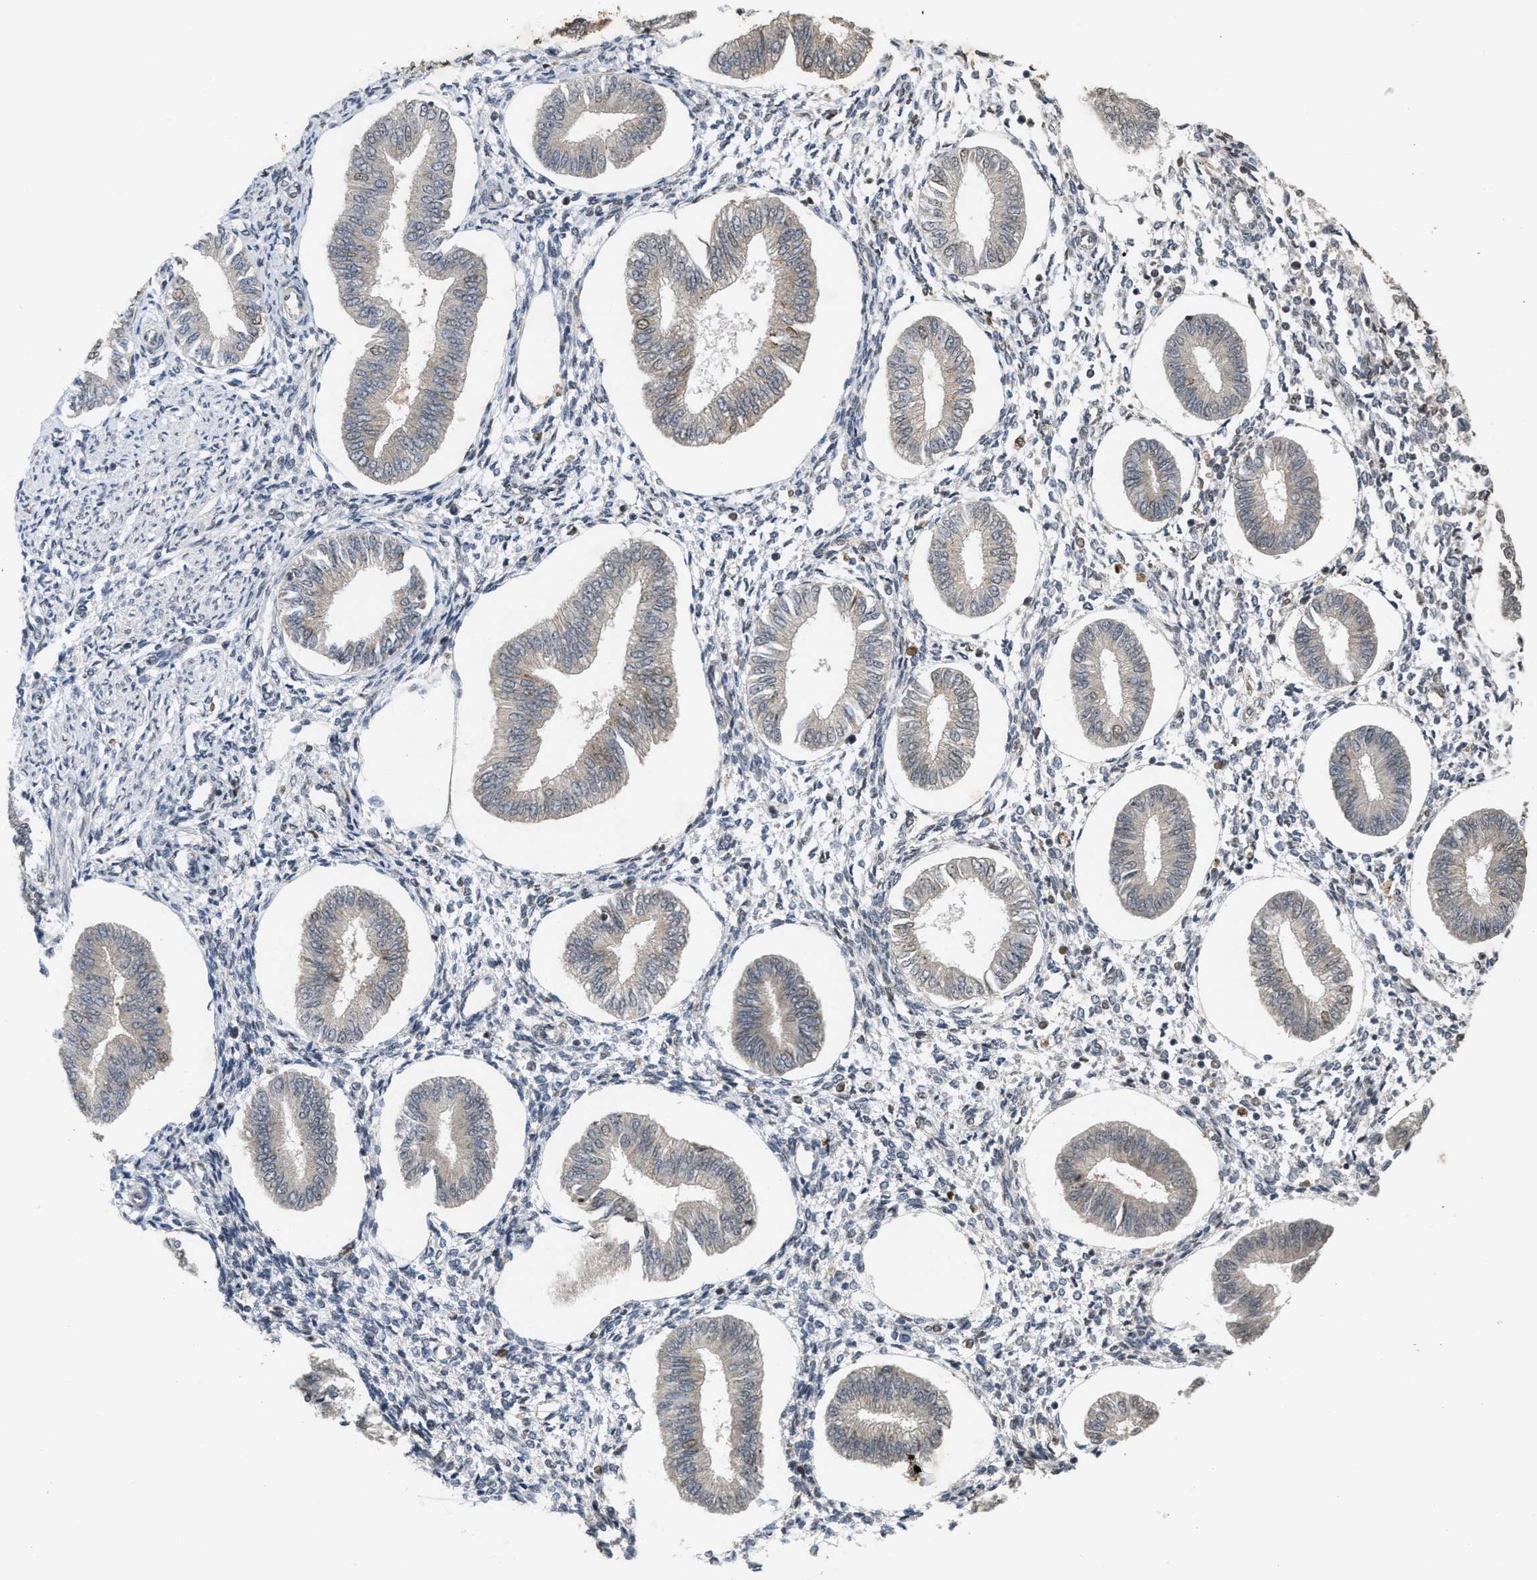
{"staining": {"intensity": "moderate", "quantity": "<25%", "location": "cytoplasmic/membranous"}, "tissue": "endometrium", "cell_type": "Cells in endometrial stroma", "image_type": "normal", "snomed": [{"axis": "morphology", "description": "Normal tissue, NOS"}, {"axis": "topography", "description": "Endometrium"}], "caption": "About <25% of cells in endometrial stroma in unremarkable endometrium display moderate cytoplasmic/membranous protein staining as visualized by brown immunohistochemical staining.", "gene": "PRKD1", "patient": {"sex": "female", "age": 50}}